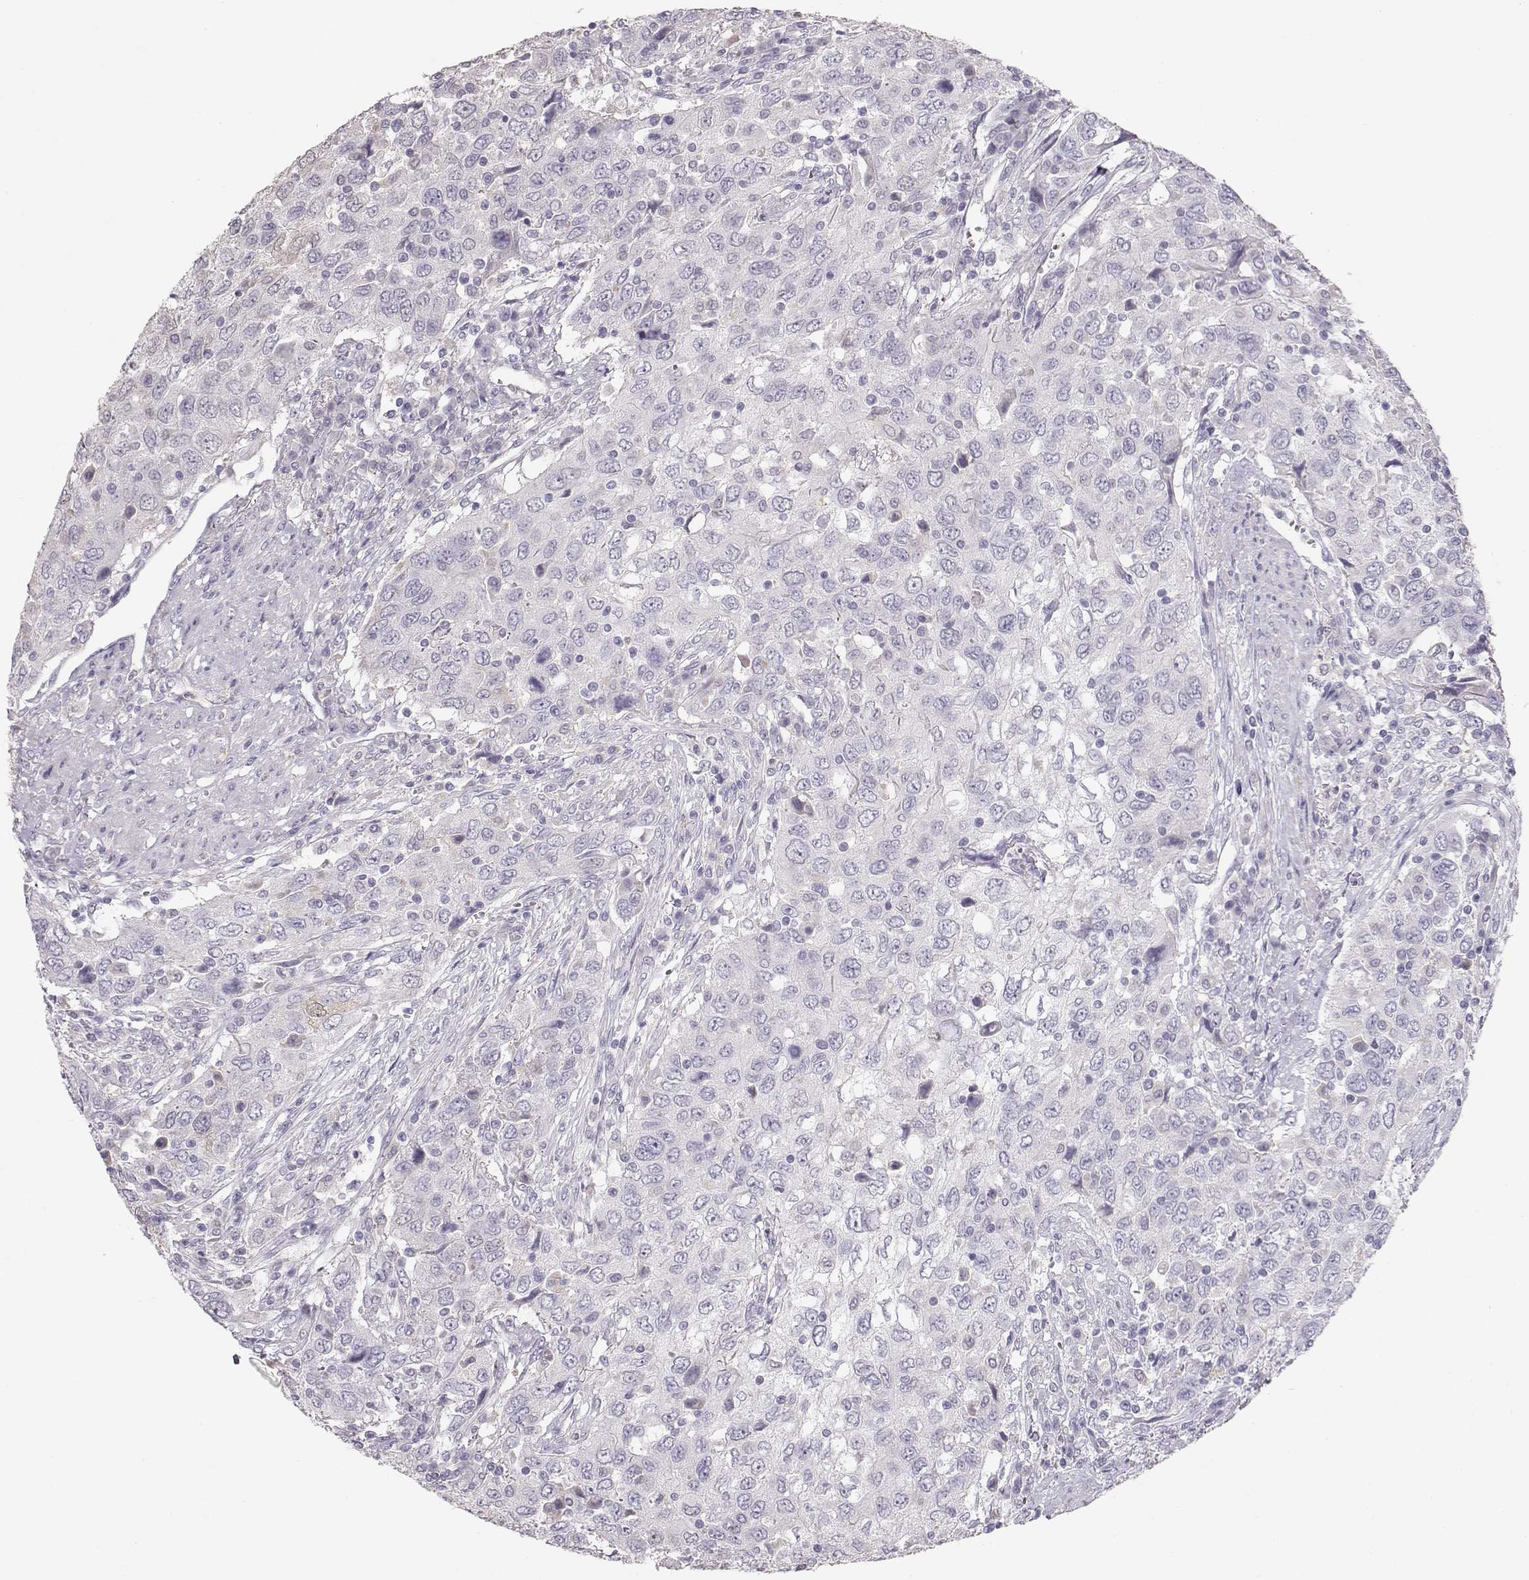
{"staining": {"intensity": "negative", "quantity": "none", "location": "none"}, "tissue": "urothelial cancer", "cell_type": "Tumor cells", "image_type": "cancer", "snomed": [{"axis": "morphology", "description": "Urothelial carcinoma, High grade"}, {"axis": "topography", "description": "Urinary bladder"}], "caption": "Immunohistochemical staining of urothelial cancer shows no significant positivity in tumor cells.", "gene": "POU1F1", "patient": {"sex": "male", "age": 76}}